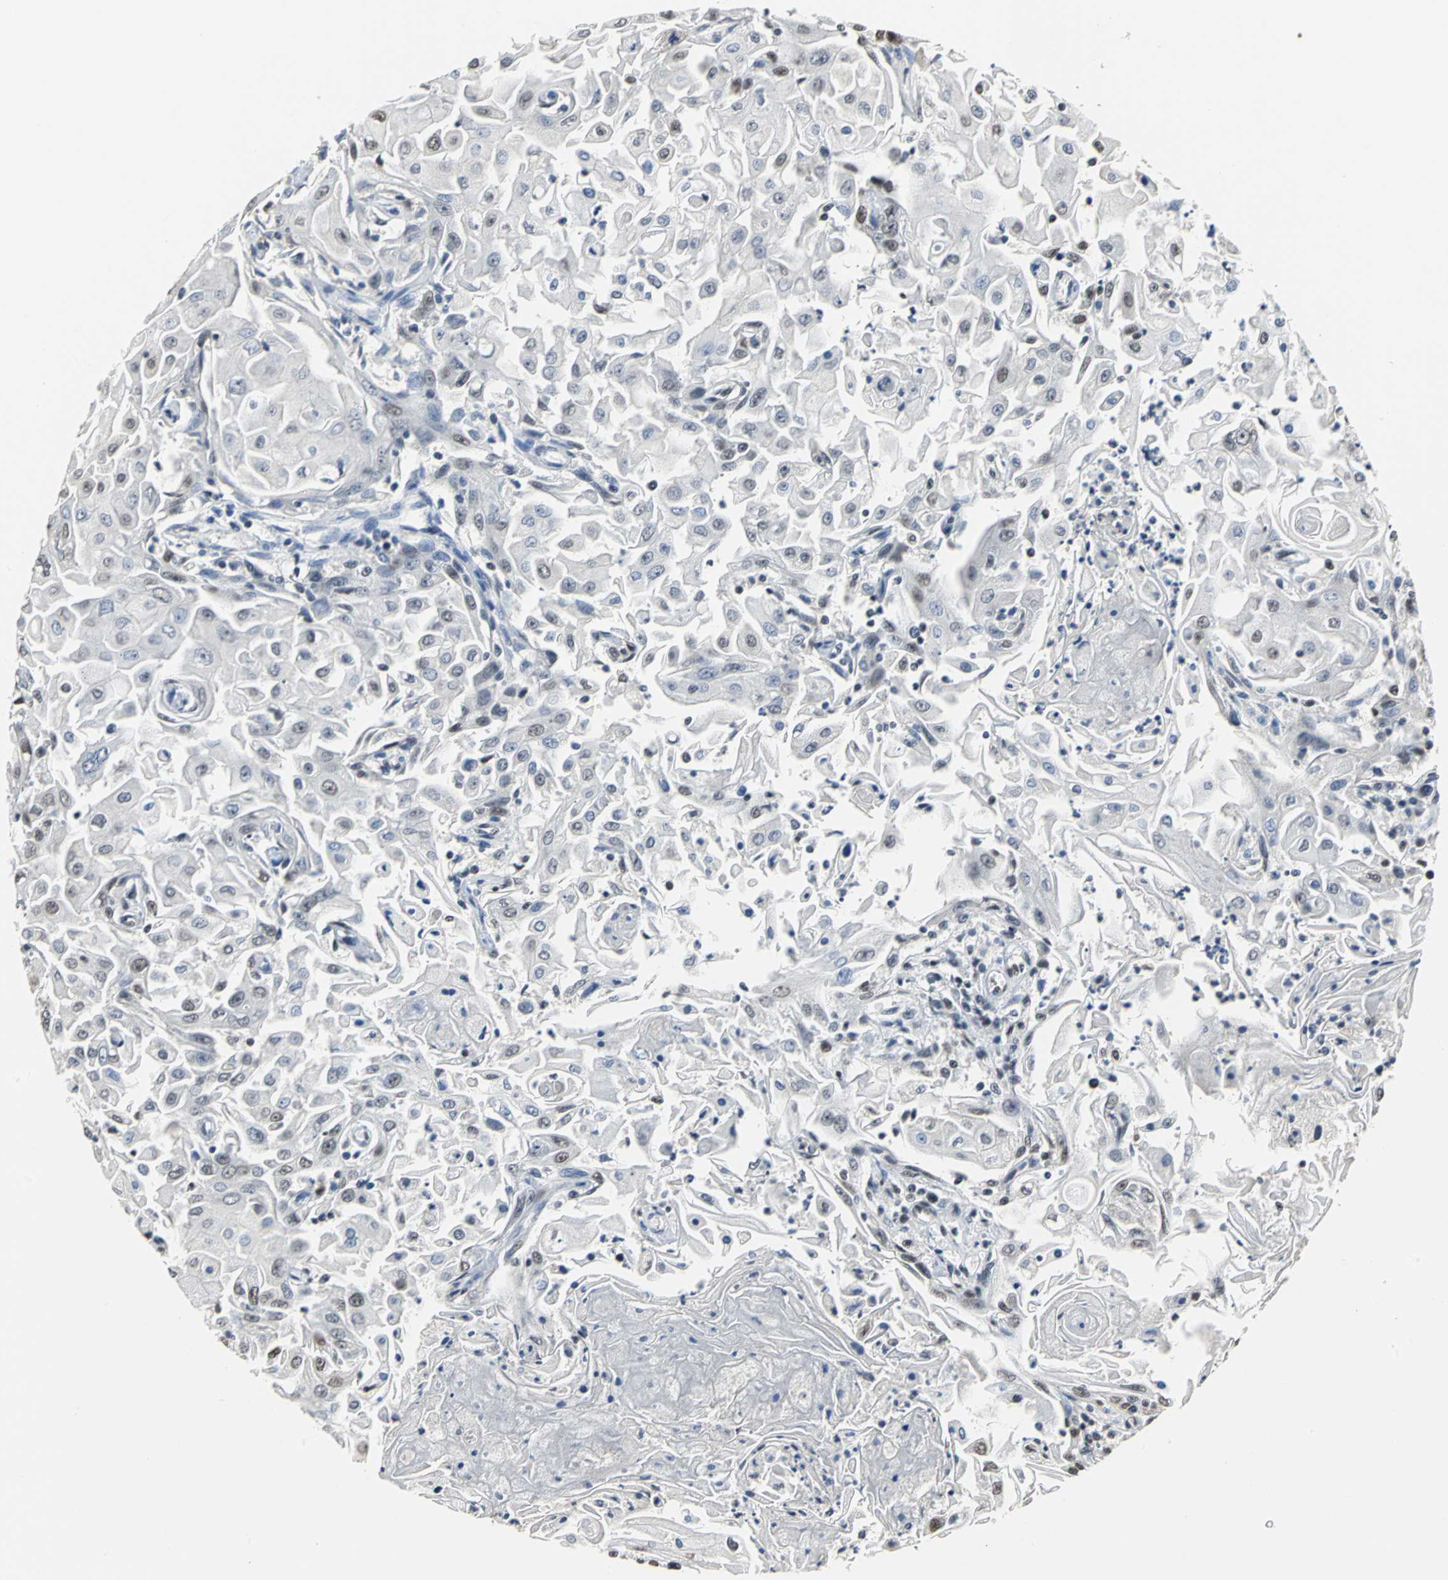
{"staining": {"intensity": "weak", "quantity": "<25%", "location": "nuclear"}, "tissue": "head and neck cancer", "cell_type": "Tumor cells", "image_type": "cancer", "snomed": [{"axis": "morphology", "description": "Squamous cell carcinoma, NOS"}, {"axis": "topography", "description": "Oral tissue"}, {"axis": "topography", "description": "Head-Neck"}], "caption": "Squamous cell carcinoma (head and neck) was stained to show a protein in brown. There is no significant positivity in tumor cells. The staining was performed using DAB (3,3'-diaminobenzidine) to visualize the protein expression in brown, while the nuclei were stained in blue with hematoxylin (Magnification: 20x).", "gene": "CCDC88C", "patient": {"sex": "female", "age": 76}}